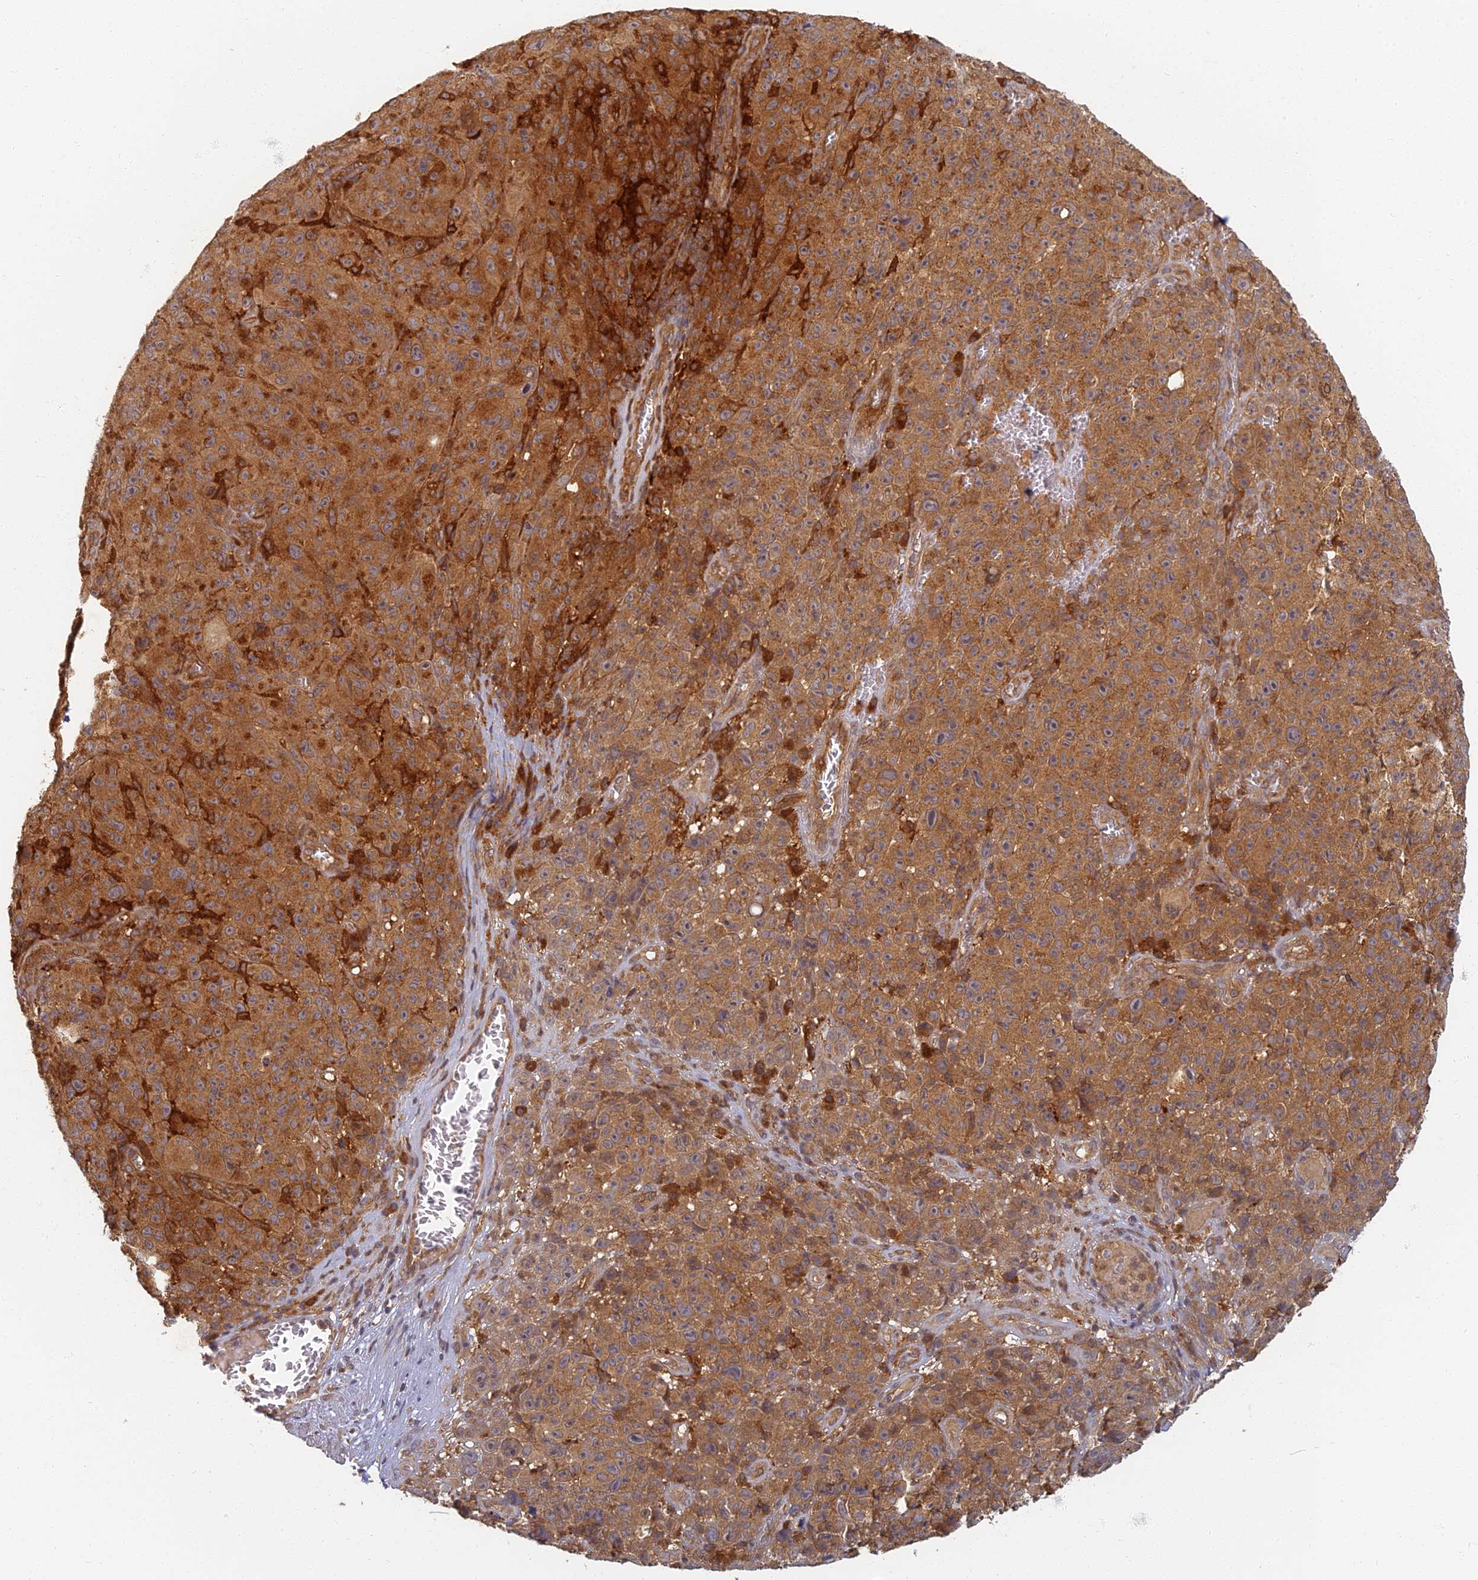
{"staining": {"intensity": "moderate", "quantity": ">75%", "location": "cytoplasmic/membranous"}, "tissue": "melanoma", "cell_type": "Tumor cells", "image_type": "cancer", "snomed": [{"axis": "morphology", "description": "Malignant melanoma, NOS"}, {"axis": "topography", "description": "Skin"}], "caption": "This photomicrograph demonstrates immunohistochemistry (IHC) staining of malignant melanoma, with medium moderate cytoplasmic/membranous expression in about >75% of tumor cells.", "gene": "INO80D", "patient": {"sex": "female", "age": 82}}